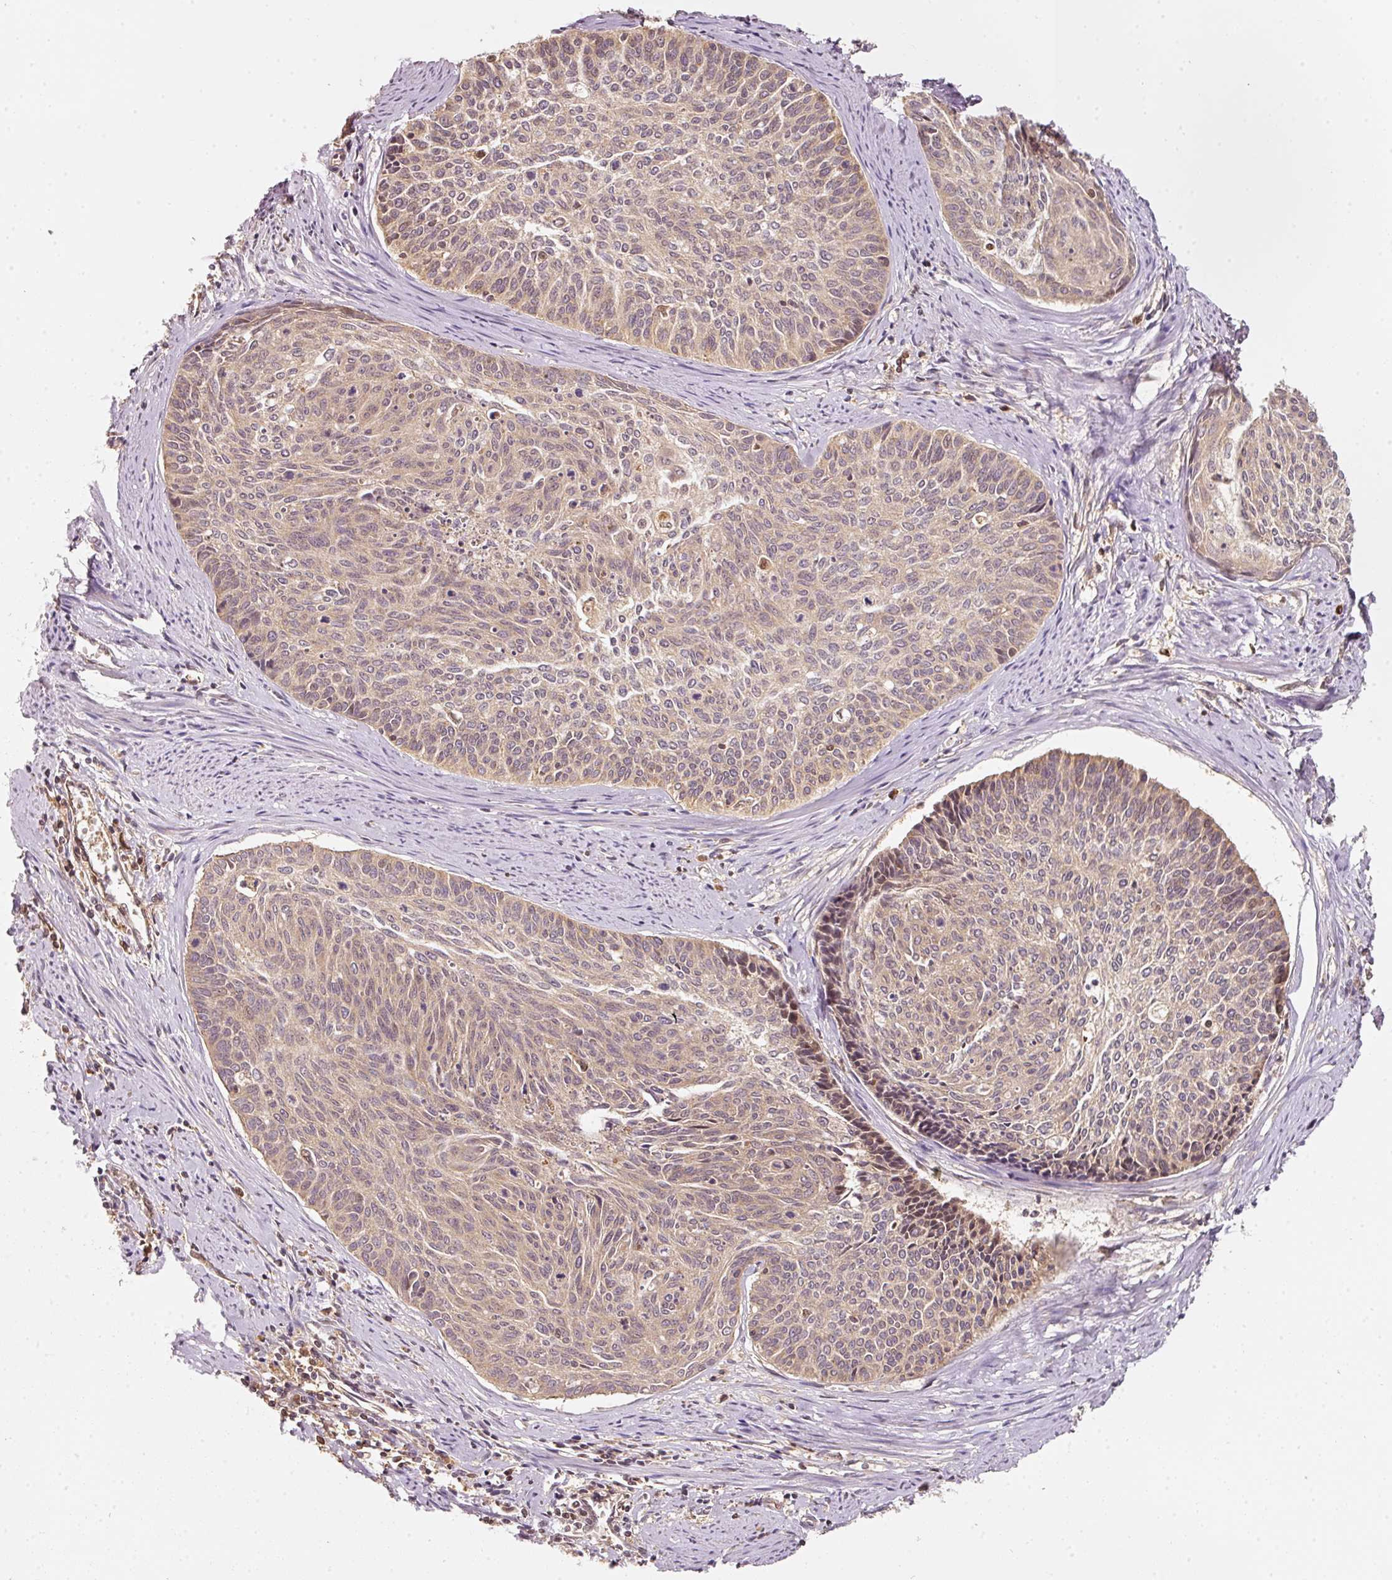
{"staining": {"intensity": "weak", "quantity": ">75%", "location": "cytoplasmic/membranous"}, "tissue": "cervical cancer", "cell_type": "Tumor cells", "image_type": "cancer", "snomed": [{"axis": "morphology", "description": "Squamous cell carcinoma, NOS"}, {"axis": "topography", "description": "Cervix"}], "caption": "This is a histology image of immunohistochemistry staining of squamous cell carcinoma (cervical), which shows weak expression in the cytoplasmic/membranous of tumor cells.", "gene": "RRAS2", "patient": {"sex": "female", "age": 55}}